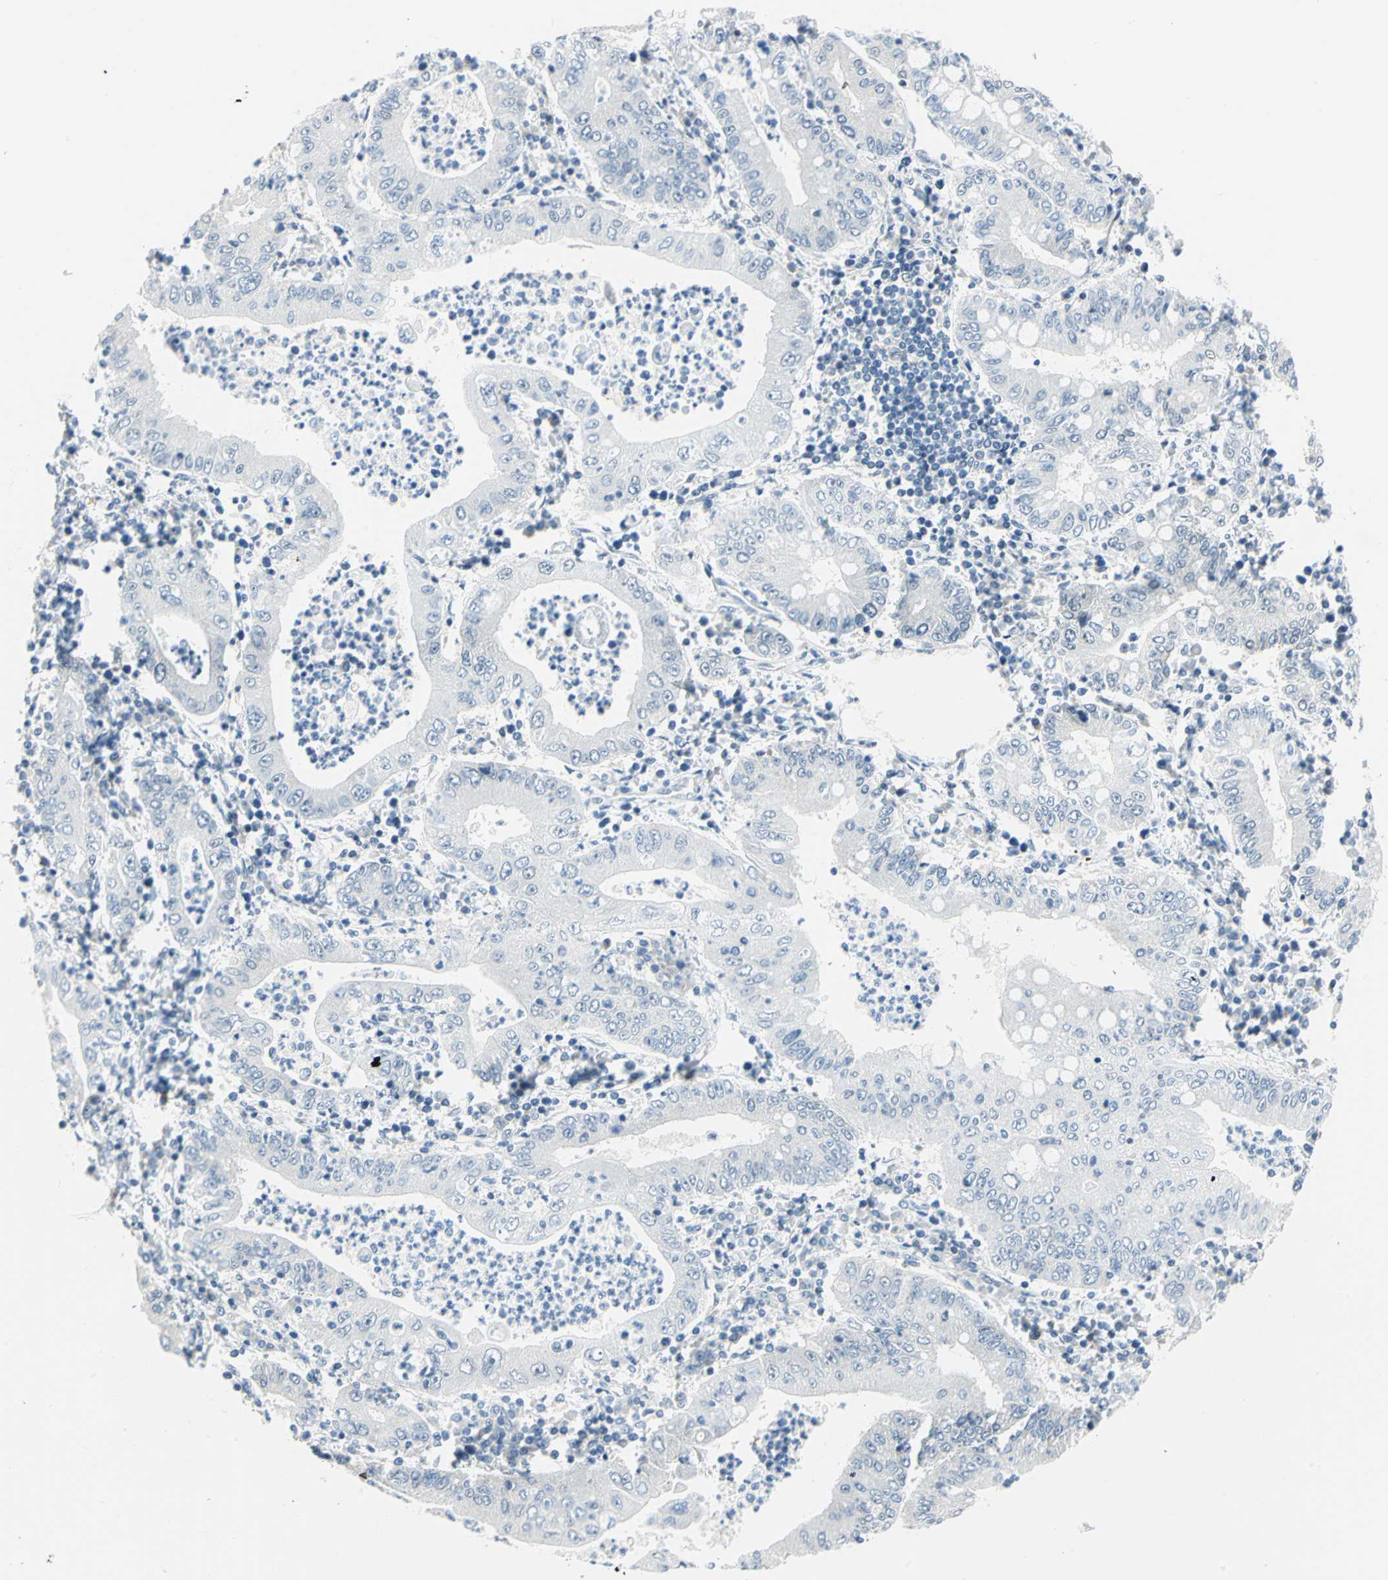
{"staining": {"intensity": "negative", "quantity": "none", "location": "none"}, "tissue": "stomach cancer", "cell_type": "Tumor cells", "image_type": "cancer", "snomed": [{"axis": "morphology", "description": "Normal tissue, NOS"}, {"axis": "morphology", "description": "Adenocarcinoma, NOS"}, {"axis": "topography", "description": "Esophagus"}, {"axis": "topography", "description": "Stomach, upper"}, {"axis": "topography", "description": "Peripheral nerve tissue"}], "caption": "A histopathology image of human stomach adenocarcinoma is negative for staining in tumor cells.", "gene": "PIN1", "patient": {"sex": "male", "age": 62}}